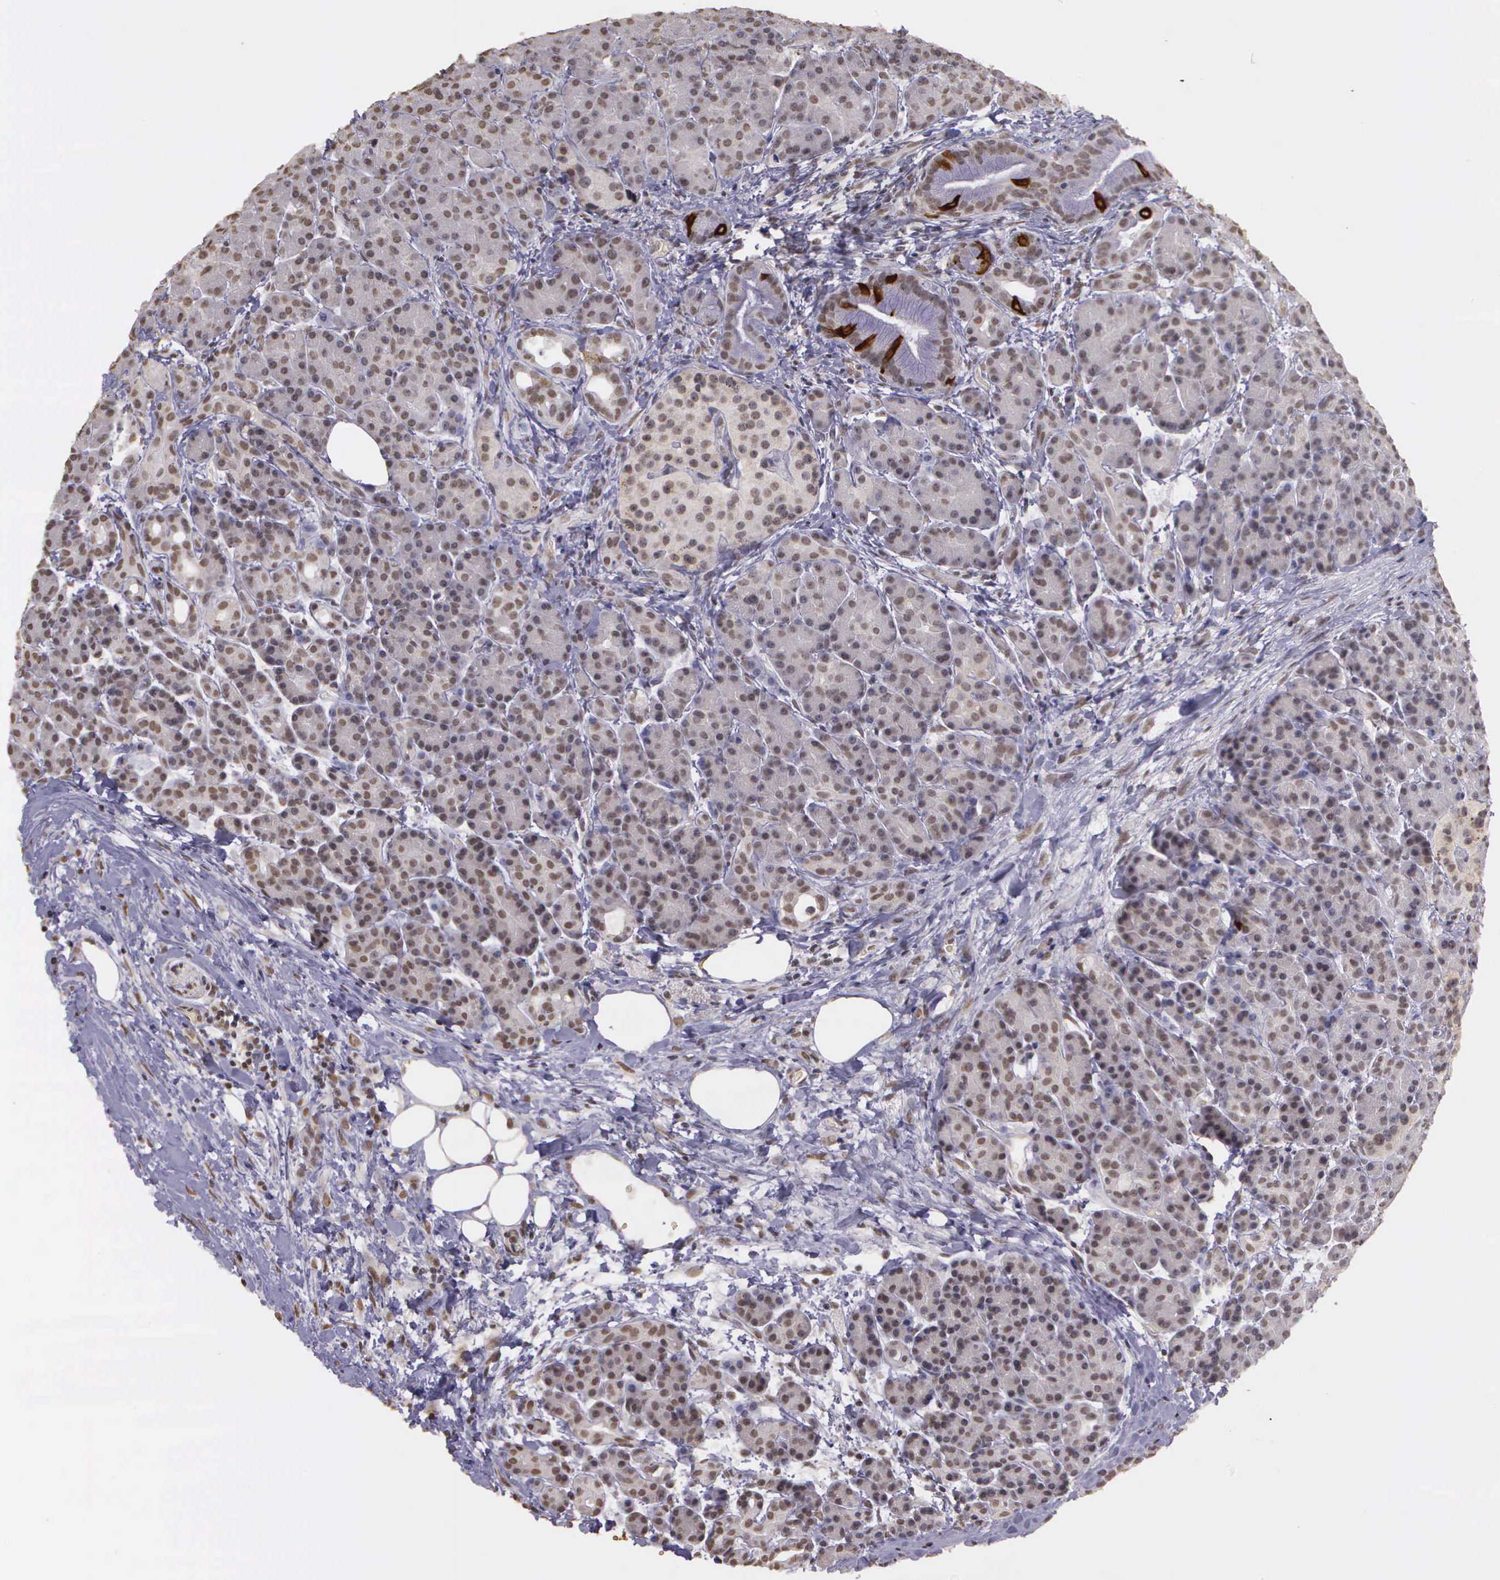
{"staining": {"intensity": "negative", "quantity": "none", "location": "none"}, "tissue": "pancreas", "cell_type": "Exocrine glandular cells", "image_type": "normal", "snomed": [{"axis": "morphology", "description": "Normal tissue, NOS"}, {"axis": "topography", "description": "Pancreas"}], "caption": "There is no significant expression in exocrine glandular cells of pancreas. (DAB IHC, high magnification).", "gene": "ARMCX5", "patient": {"sex": "female", "age": 77}}